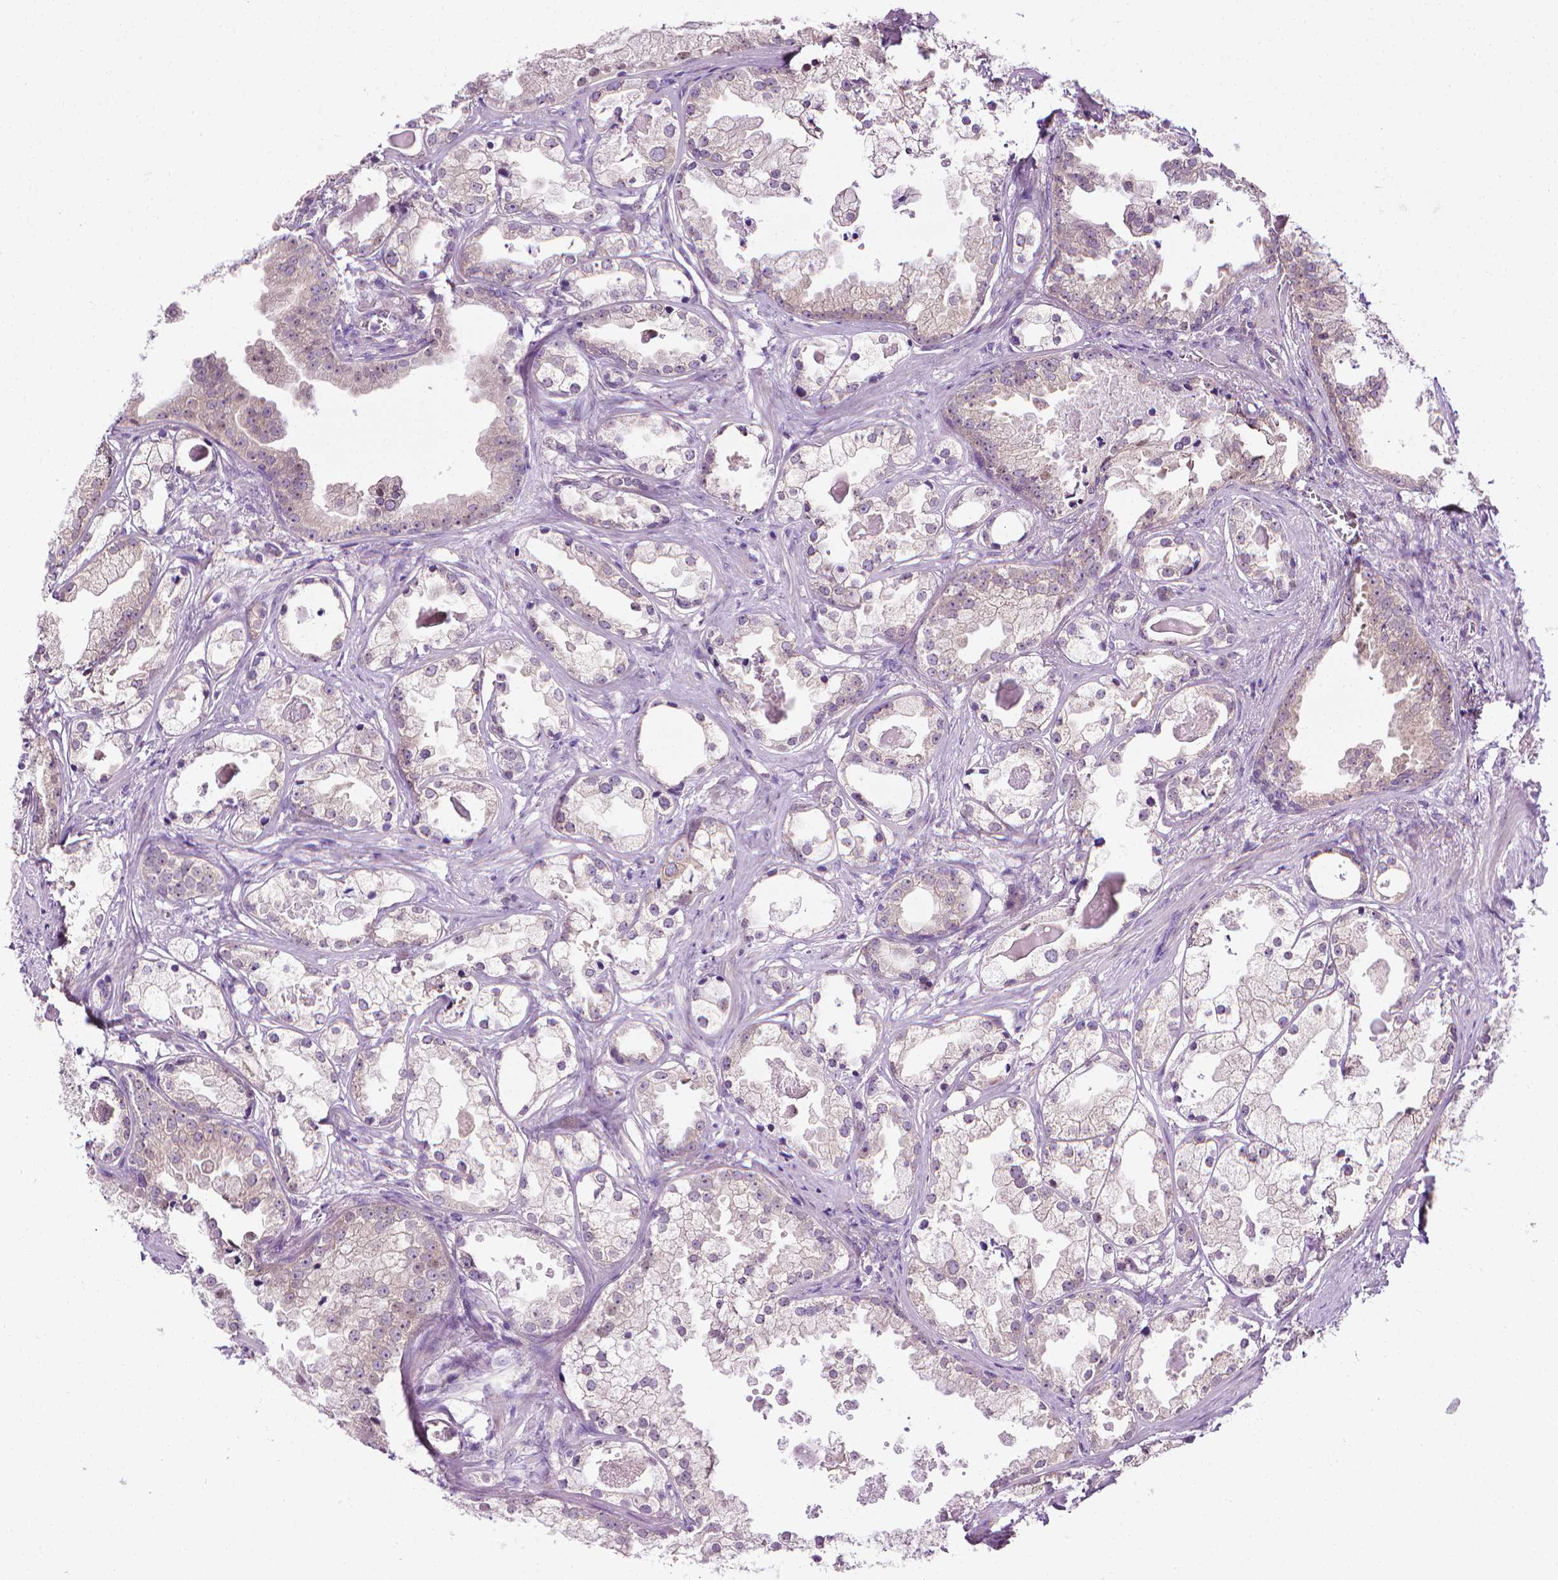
{"staining": {"intensity": "negative", "quantity": "none", "location": "none"}, "tissue": "prostate cancer", "cell_type": "Tumor cells", "image_type": "cancer", "snomed": [{"axis": "morphology", "description": "Adenocarcinoma, Low grade"}, {"axis": "topography", "description": "Prostate"}], "caption": "An image of human low-grade adenocarcinoma (prostate) is negative for staining in tumor cells.", "gene": "MCOLN3", "patient": {"sex": "male", "age": 65}}